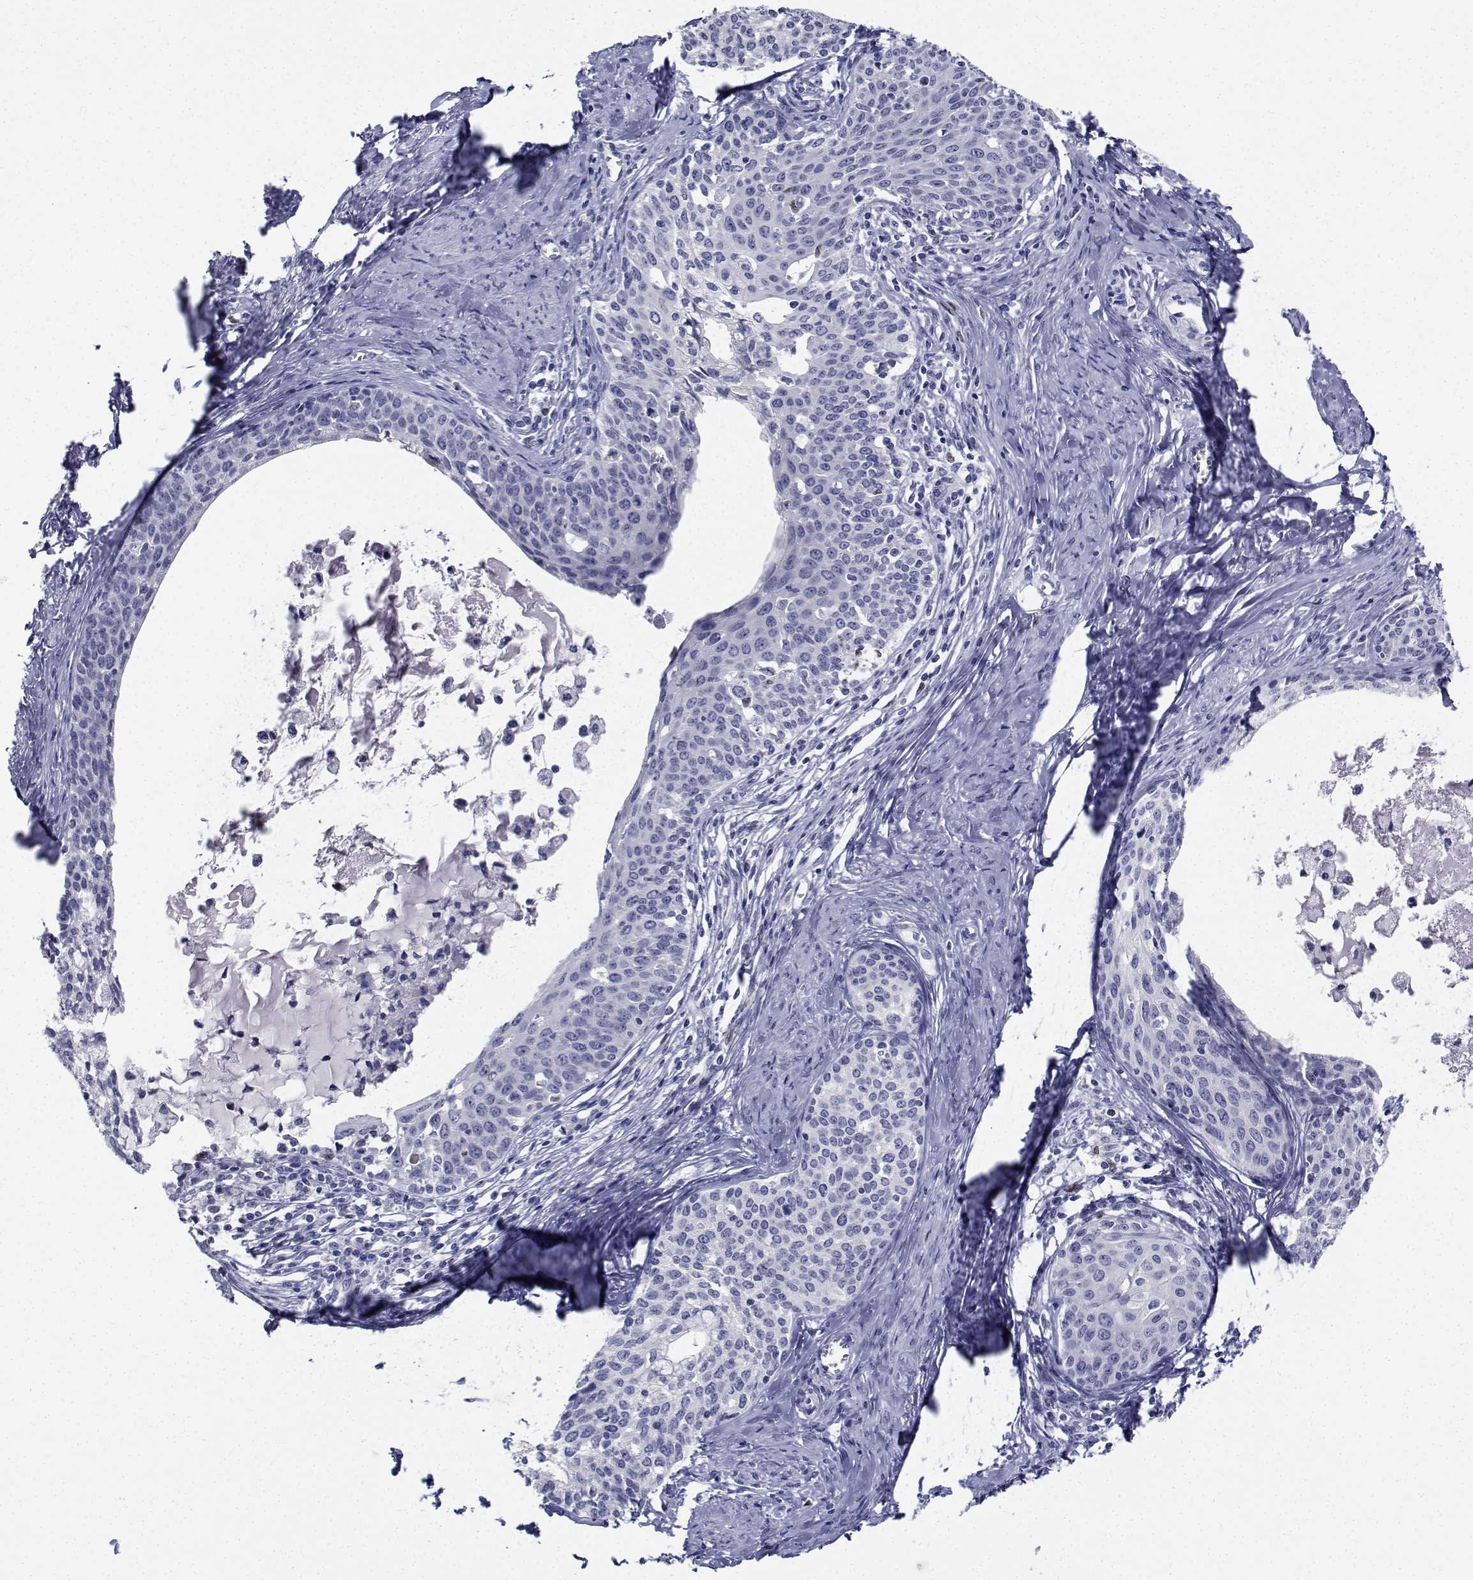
{"staining": {"intensity": "negative", "quantity": "none", "location": "none"}, "tissue": "cervical cancer", "cell_type": "Tumor cells", "image_type": "cancer", "snomed": [{"axis": "morphology", "description": "Squamous cell carcinoma, NOS"}, {"axis": "morphology", "description": "Adenocarcinoma, NOS"}, {"axis": "topography", "description": "Cervix"}], "caption": "Immunohistochemistry of cervical cancer displays no positivity in tumor cells.", "gene": "PLXNA4", "patient": {"sex": "female", "age": 52}}